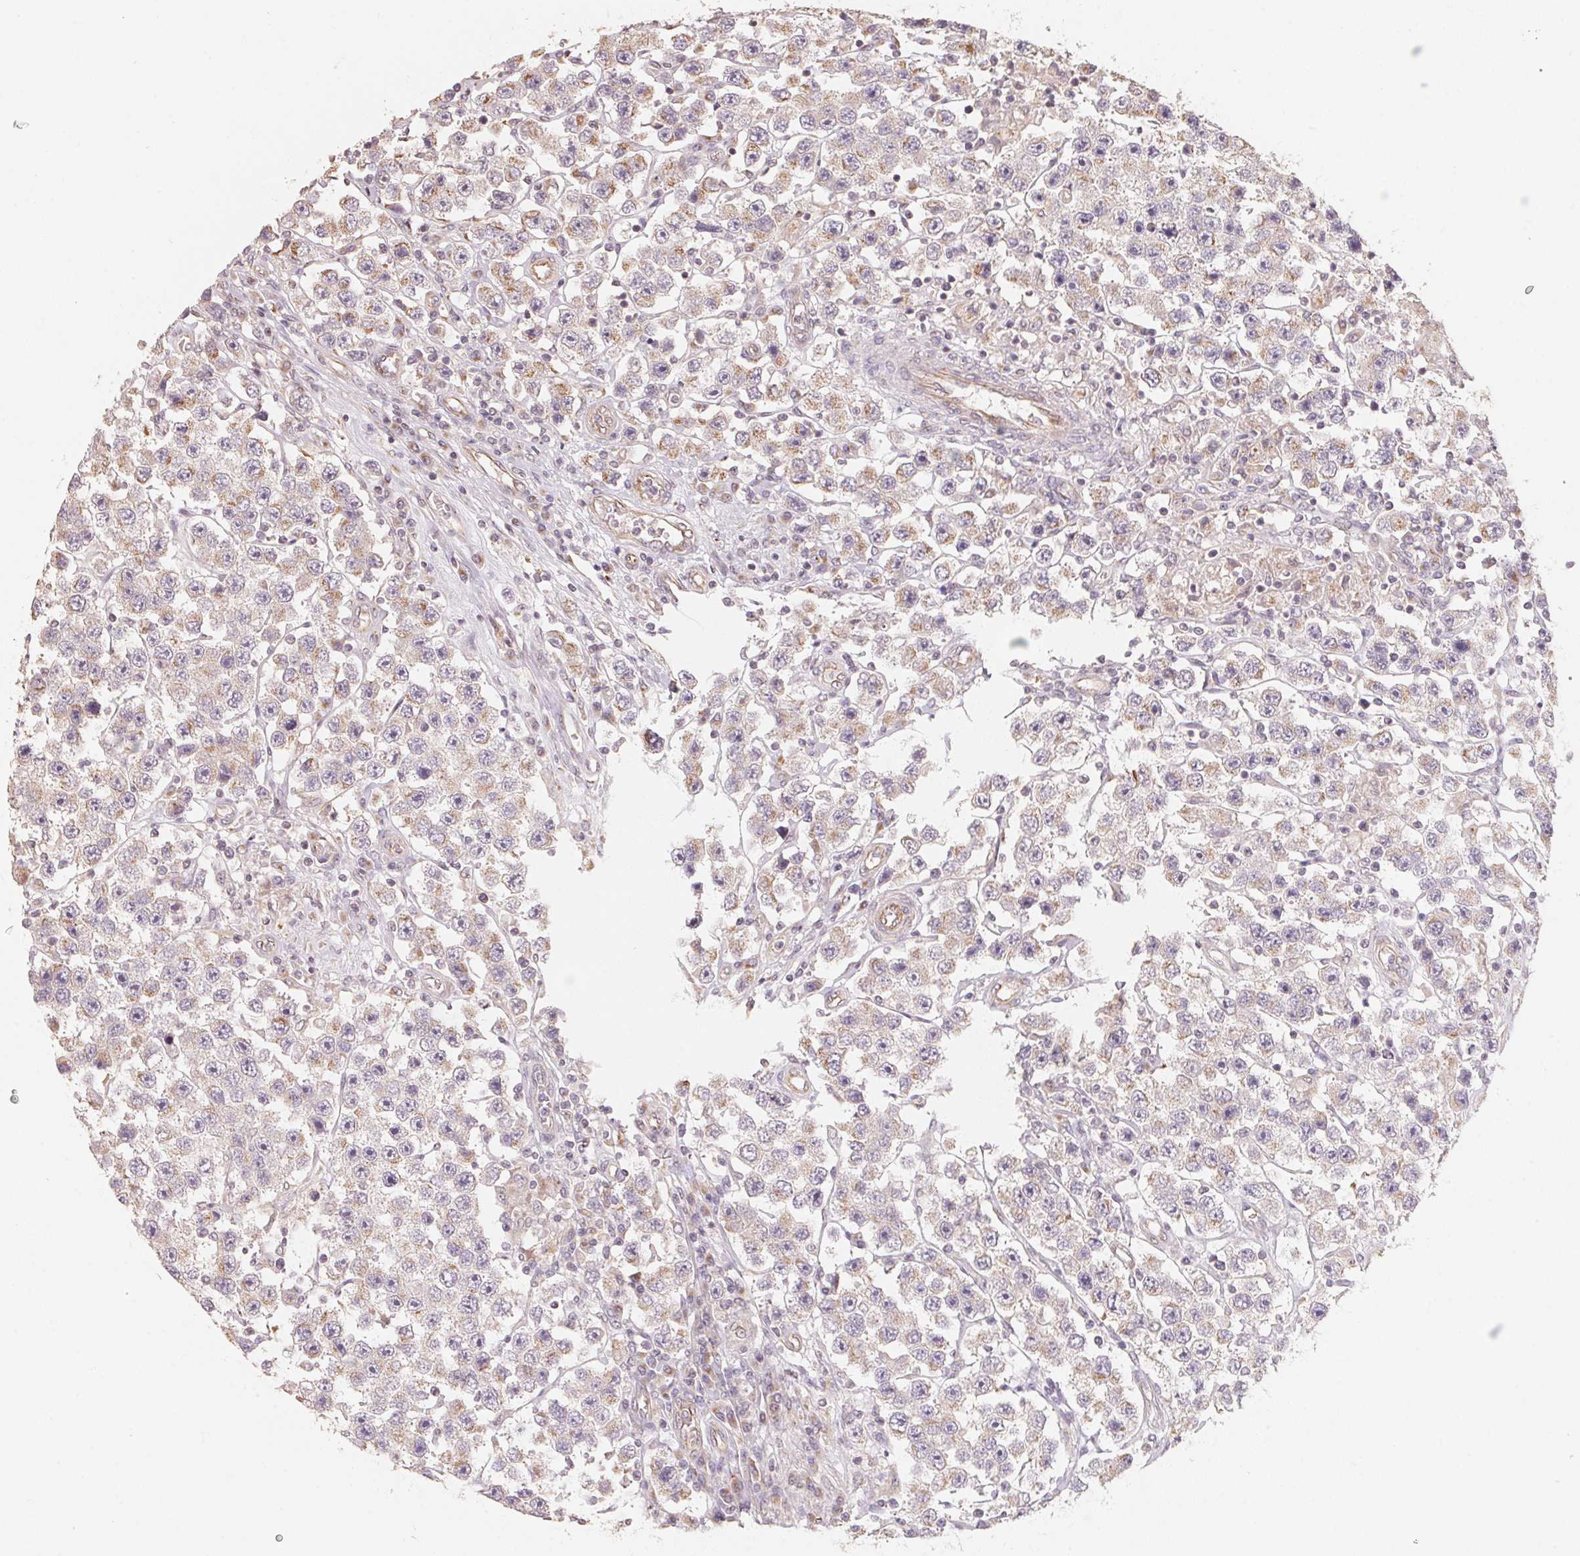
{"staining": {"intensity": "weak", "quantity": "25%-75%", "location": "cytoplasmic/membranous"}, "tissue": "testis cancer", "cell_type": "Tumor cells", "image_type": "cancer", "snomed": [{"axis": "morphology", "description": "Seminoma, NOS"}, {"axis": "topography", "description": "Testis"}], "caption": "Testis seminoma stained for a protein demonstrates weak cytoplasmic/membranous positivity in tumor cells.", "gene": "TSPAN12", "patient": {"sex": "male", "age": 45}}